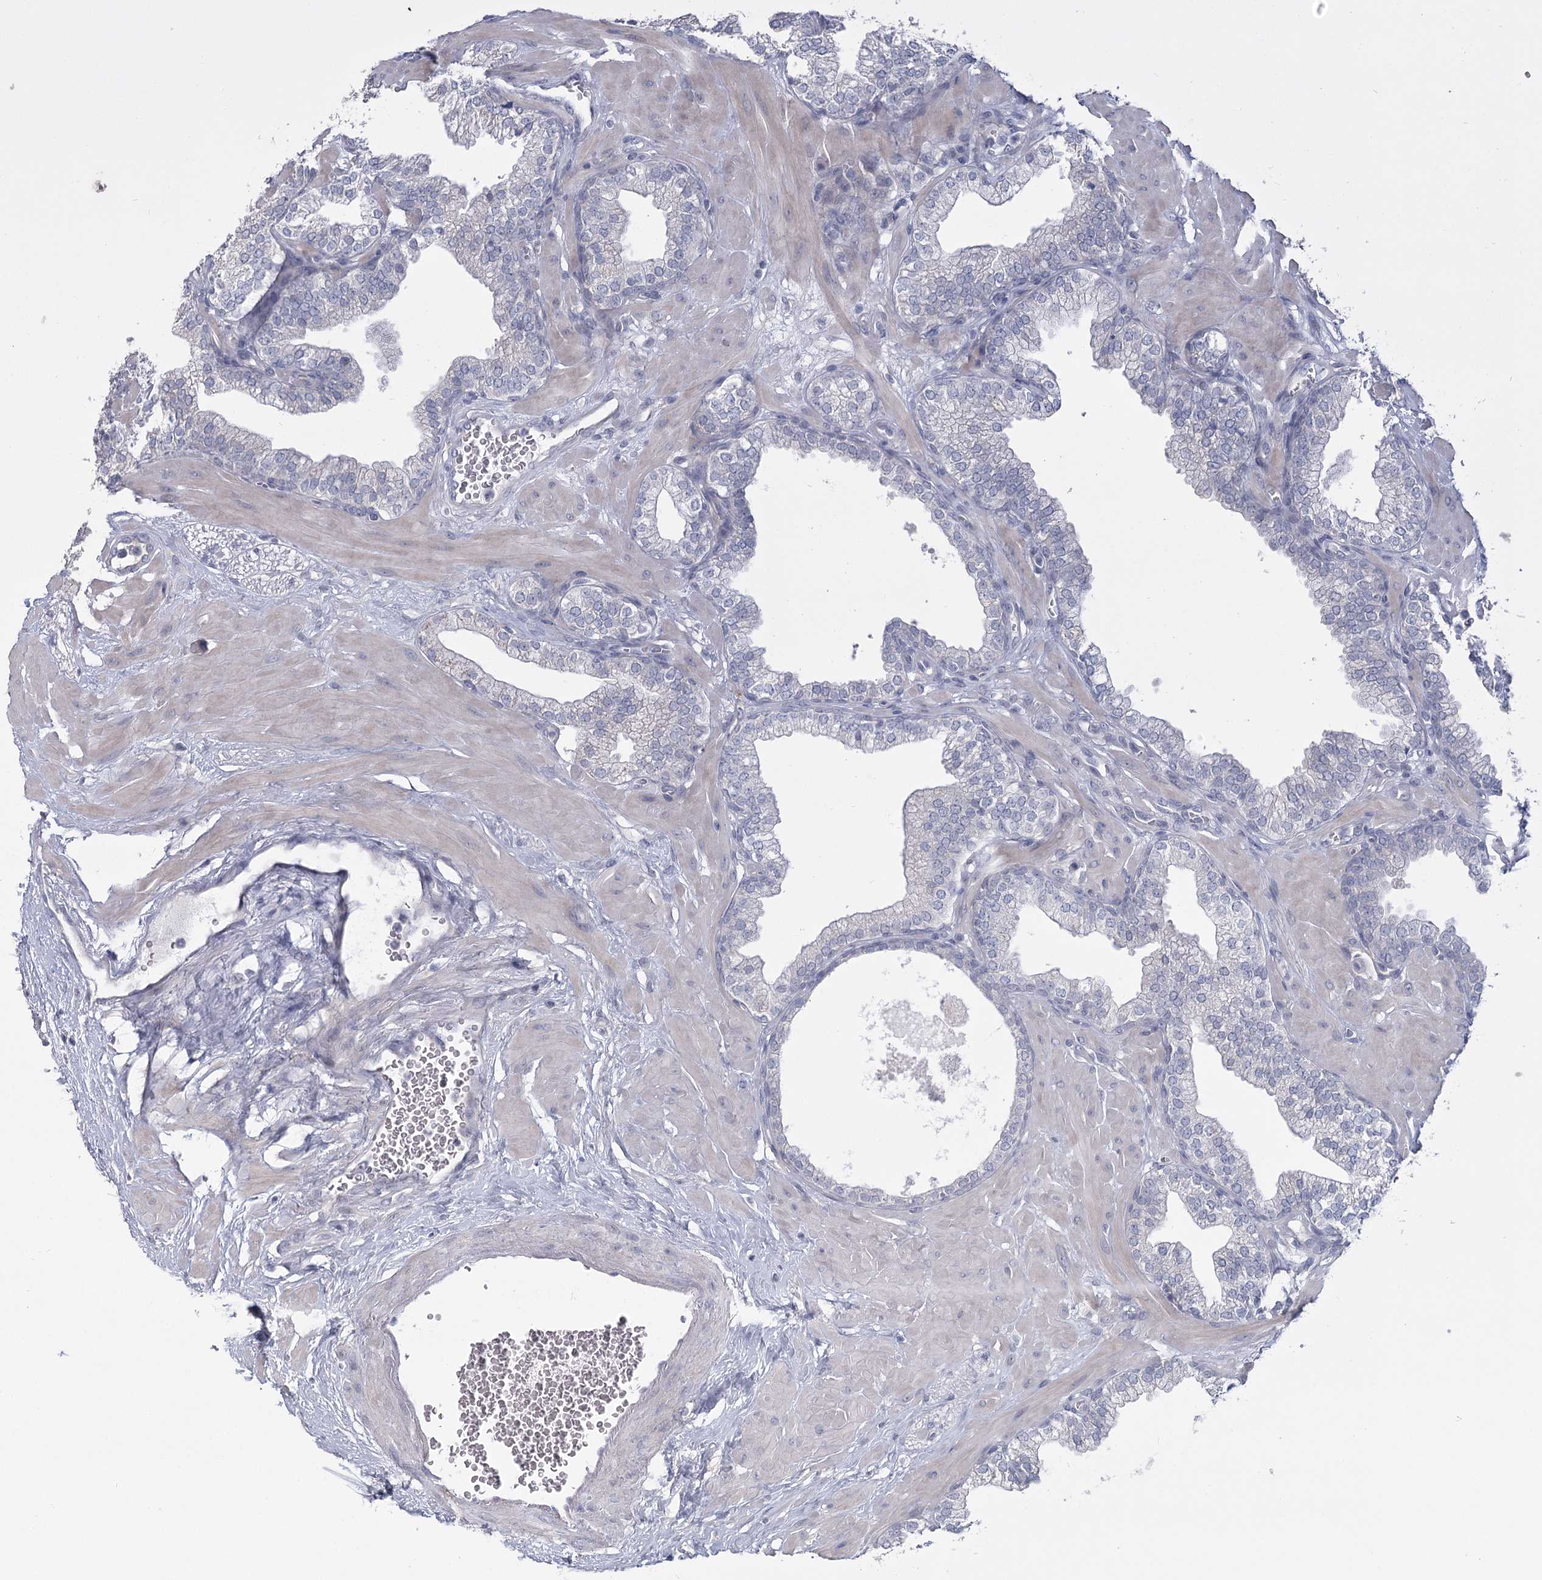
{"staining": {"intensity": "negative", "quantity": "none", "location": "none"}, "tissue": "prostate", "cell_type": "Glandular cells", "image_type": "normal", "snomed": [{"axis": "morphology", "description": "Normal tissue, NOS"}, {"axis": "morphology", "description": "Urothelial carcinoma, Low grade"}, {"axis": "topography", "description": "Urinary bladder"}, {"axis": "topography", "description": "Prostate"}], "caption": "Glandular cells are negative for protein expression in normal human prostate. Nuclei are stained in blue.", "gene": "USP11", "patient": {"sex": "male", "age": 60}}